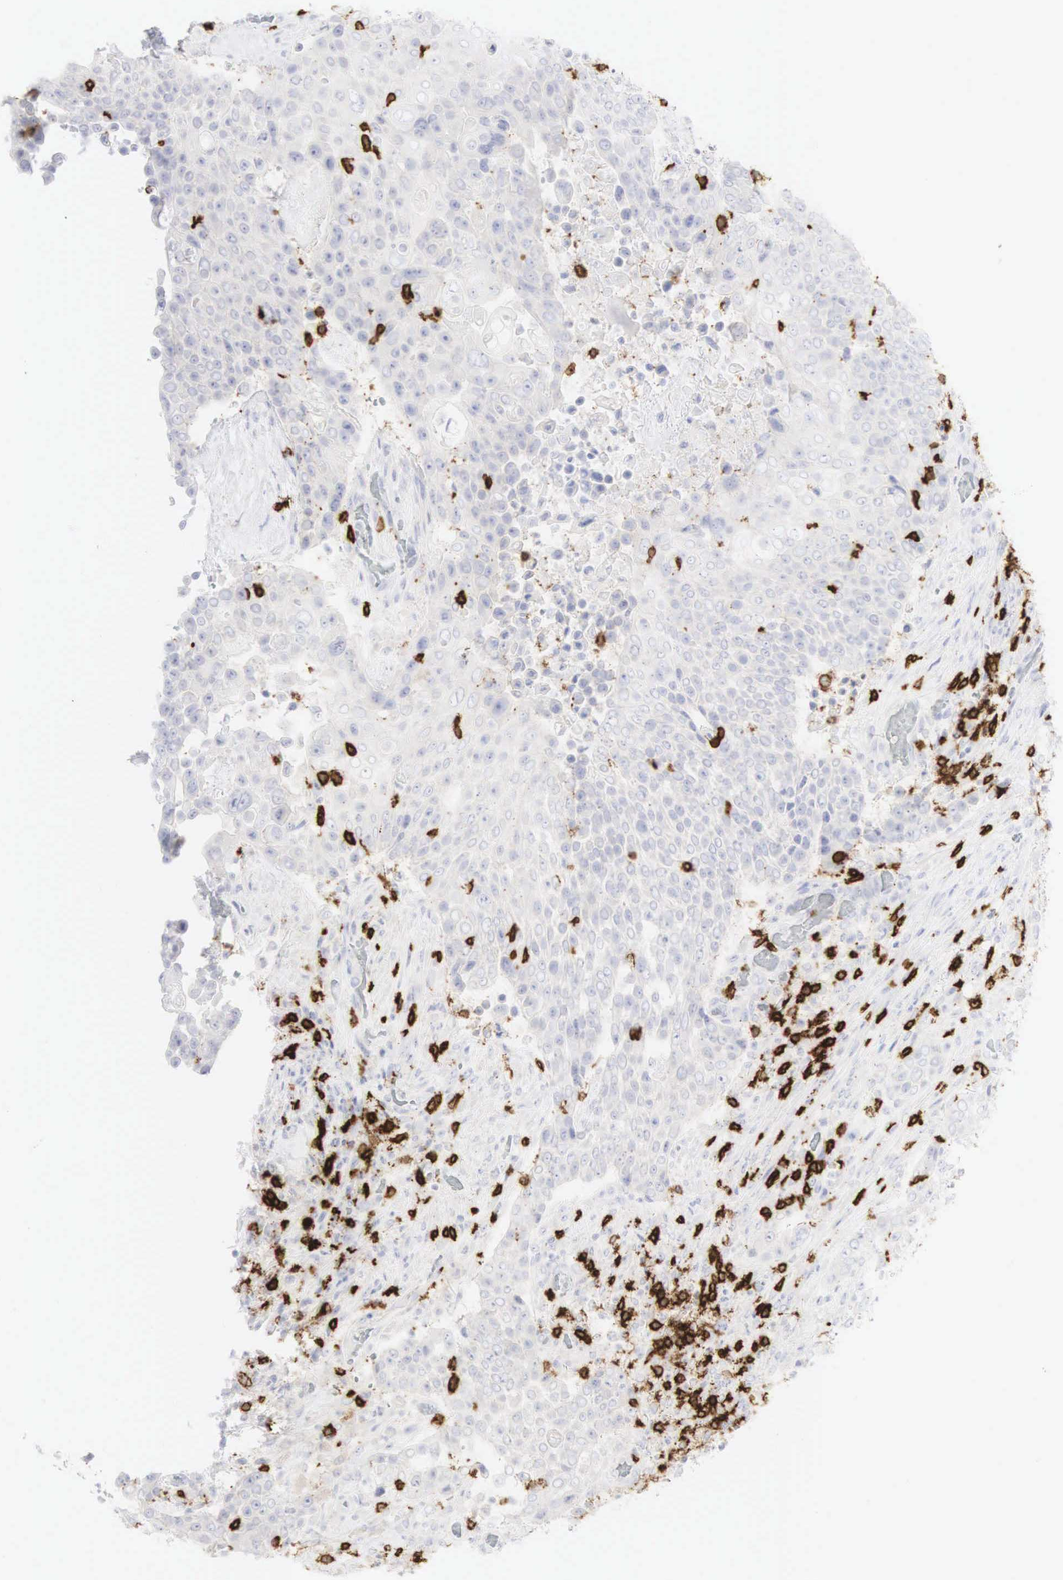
{"staining": {"intensity": "negative", "quantity": "none", "location": "none"}, "tissue": "urothelial cancer", "cell_type": "Tumor cells", "image_type": "cancer", "snomed": [{"axis": "morphology", "description": "Urothelial carcinoma, High grade"}, {"axis": "topography", "description": "Urinary bladder"}], "caption": "This is an immunohistochemistry (IHC) image of urothelial carcinoma (high-grade). There is no expression in tumor cells.", "gene": "CD8A", "patient": {"sex": "male", "age": 74}}